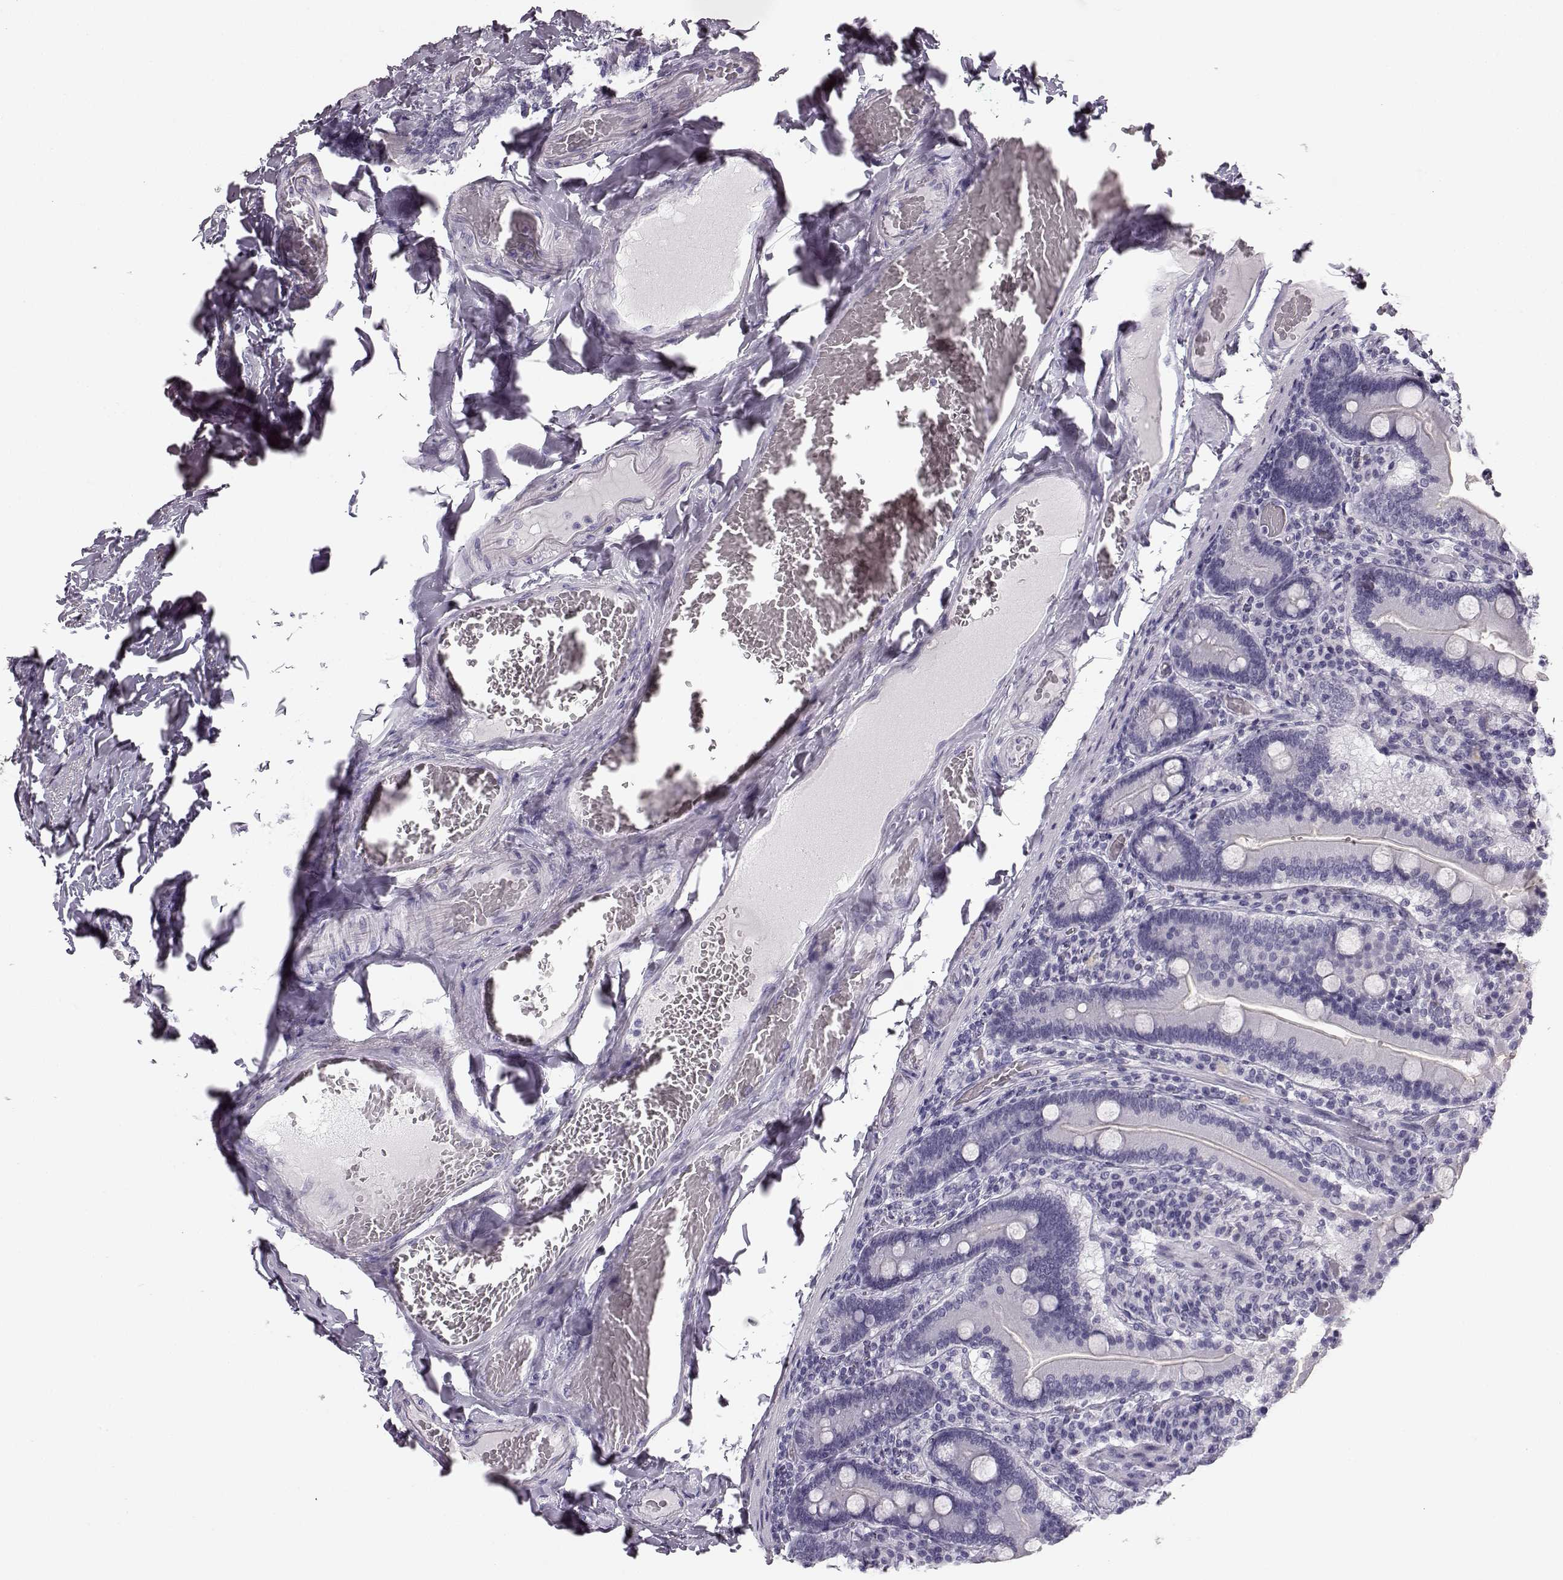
{"staining": {"intensity": "negative", "quantity": "none", "location": "none"}, "tissue": "duodenum", "cell_type": "Glandular cells", "image_type": "normal", "snomed": [{"axis": "morphology", "description": "Normal tissue, NOS"}, {"axis": "topography", "description": "Duodenum"}], "caption": "A high-resolution image shows immunohistochemistry staining of normal duodenum, which displays no significant staining in glandular cells.", "gene": "BFSP2", "patient": {"sex": "female", "age": 62}}